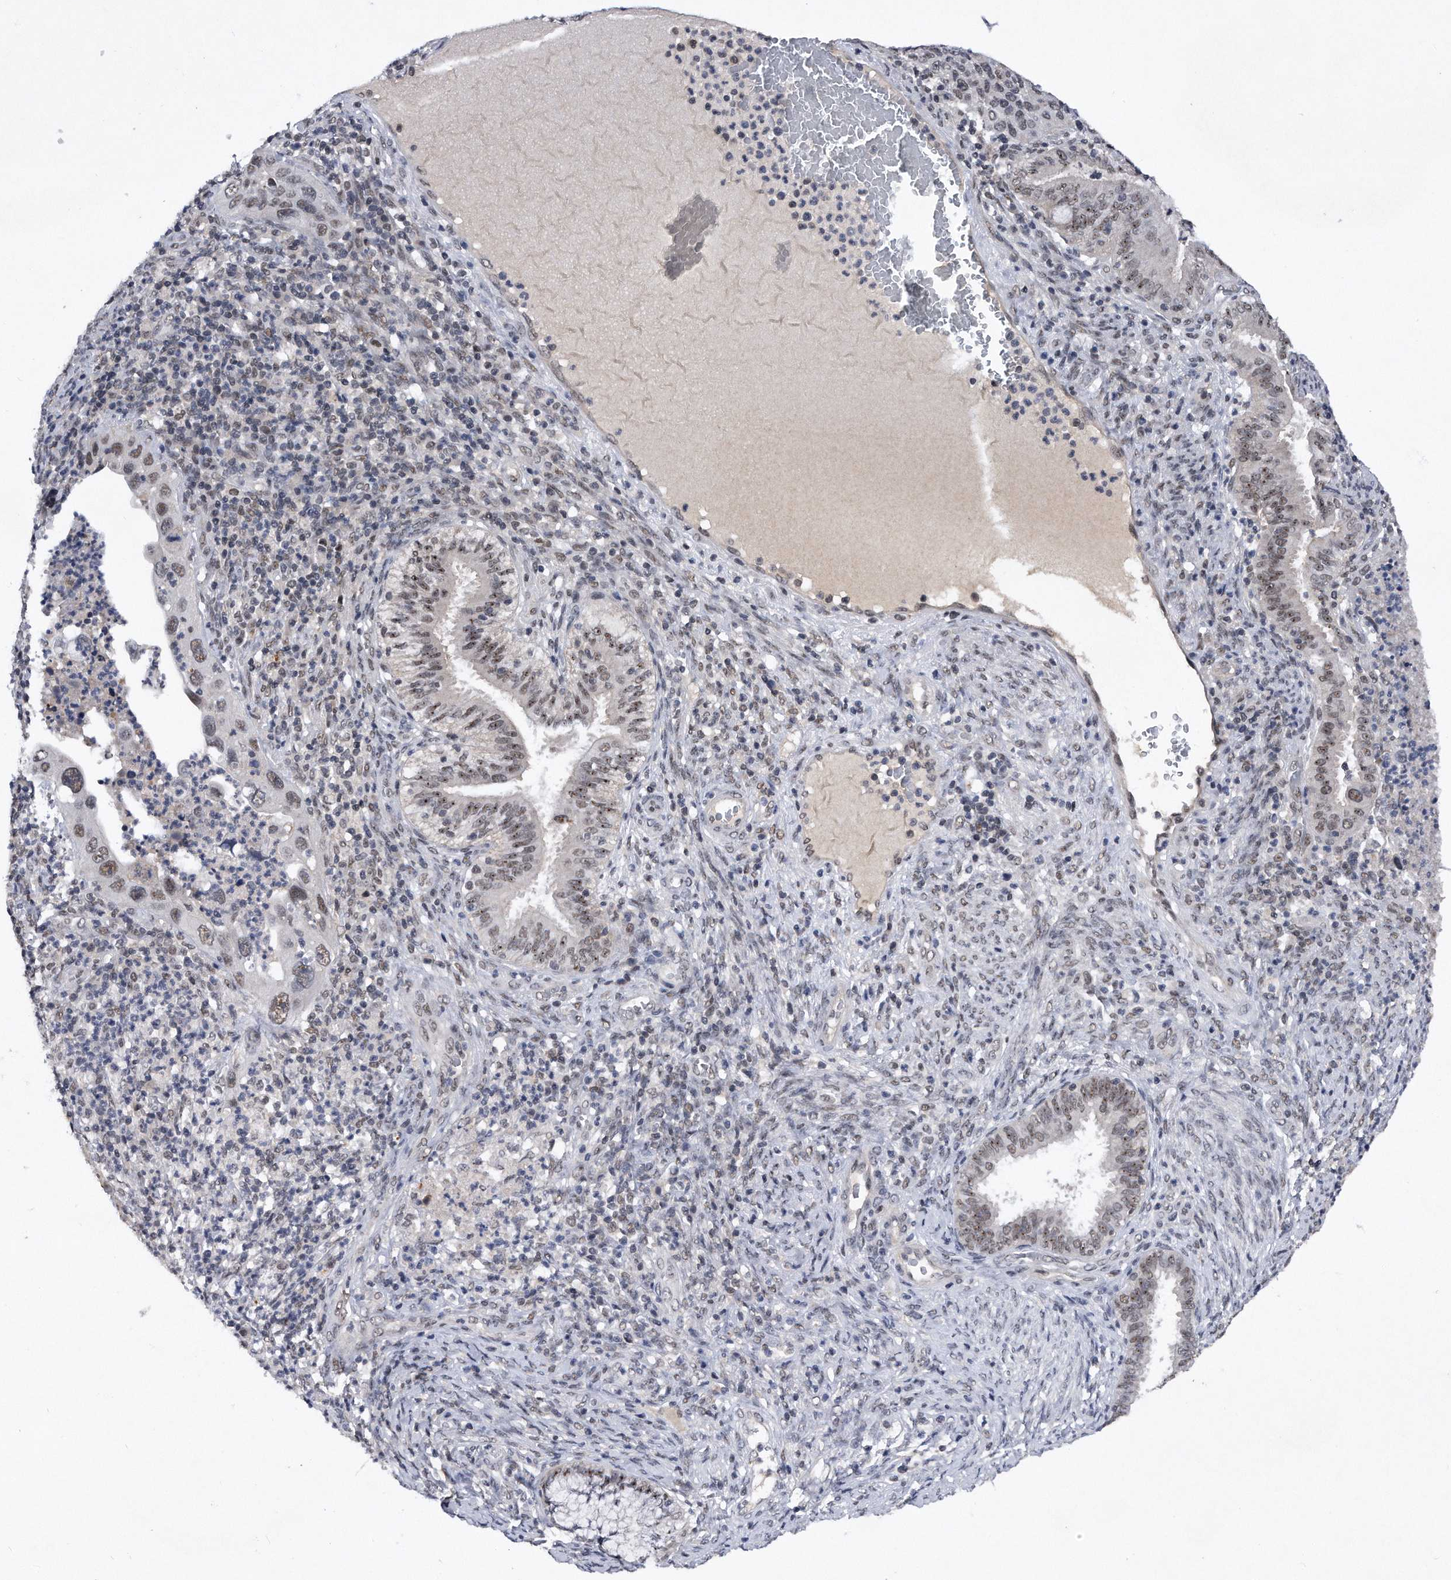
{"staining": {"intensity": "weak", "quantity": "25%-75%", "location": "nuclear"}, "tissue": "cervical cancer", "cell_type": "Tumor cells", "image_type": "cancer", "snomed": [{"axis": "morphology", "description": "Squamous cell carcinoma, NOS"}, {"axis": "topography", "description": "Cervix"}], "caption": "IHC micrograph of neoplastic tissue: cervical squamous cell carcinoma stained using immunohistochemistry (IHC) reveals low levels of weak protein expression localized specifically in the nuclear of tumor cells, appearing as a nuclear brown color.", "gene": "VIRMA", "patient": {"sex": "female", "age": 38}}